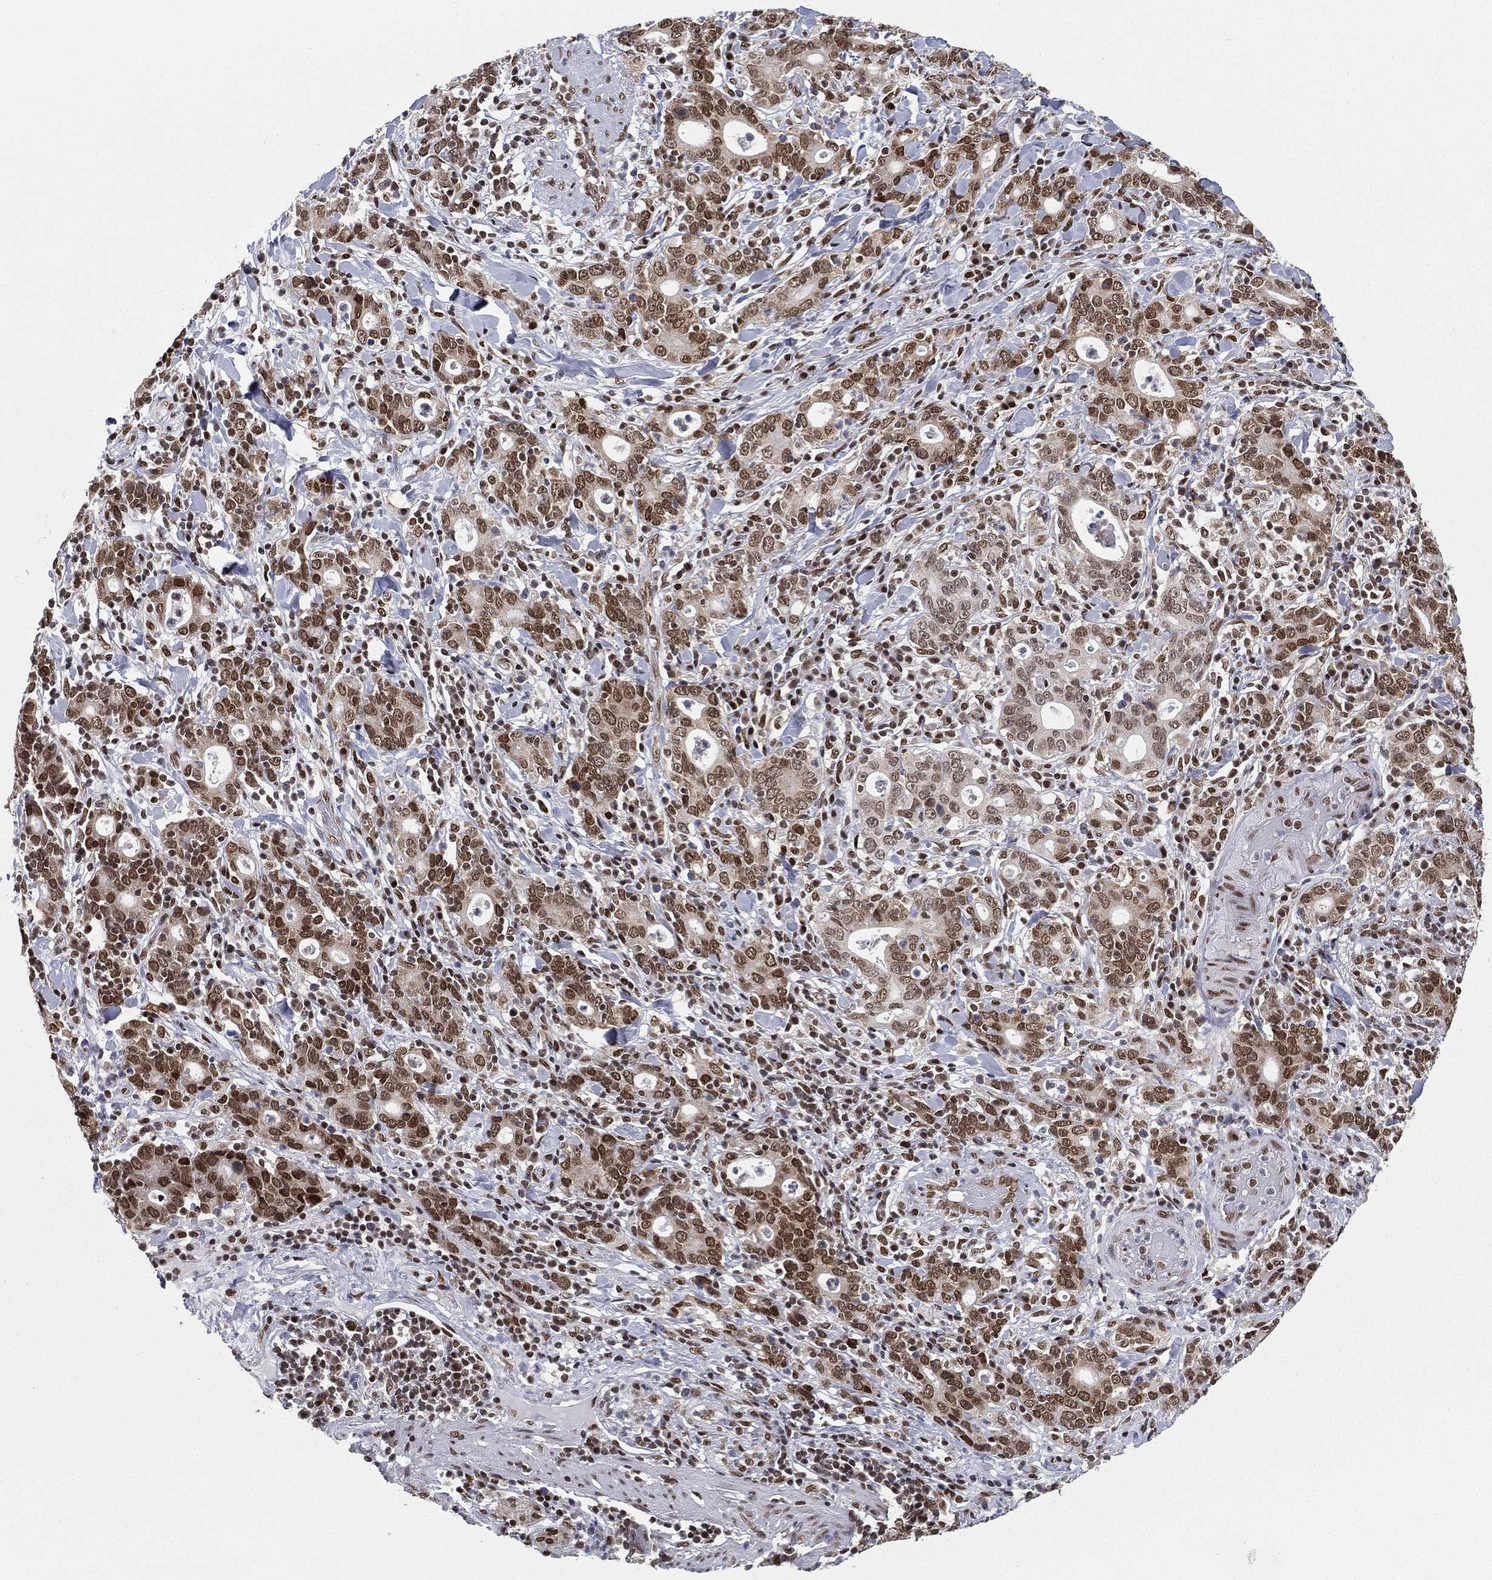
{"staining": {"intensity": "moderate", "quantity": "25%-75%", "location": "nuclear"}, "tissue": "stomach cancer", "cell_type": "Tumor cells", "image_type": "cancer", "snomed": [{"axis": "morphology", "description": "Adenocarcinoma, NOS"}, {"axis": "topography", "description": "Stomach"}], "caption": "Stomach adenocarcinoma stained with DAB immunohistochemistry shows medium levels of moderate nuclear positivity in about 25%-75% of tumor cells. (Stains: DAB in brown, nuclei in blue, Microscopy: brightfield microscopy at high magnification).", "gene": "FUBP3", "patient": {"sex": "male", "age": 79}}